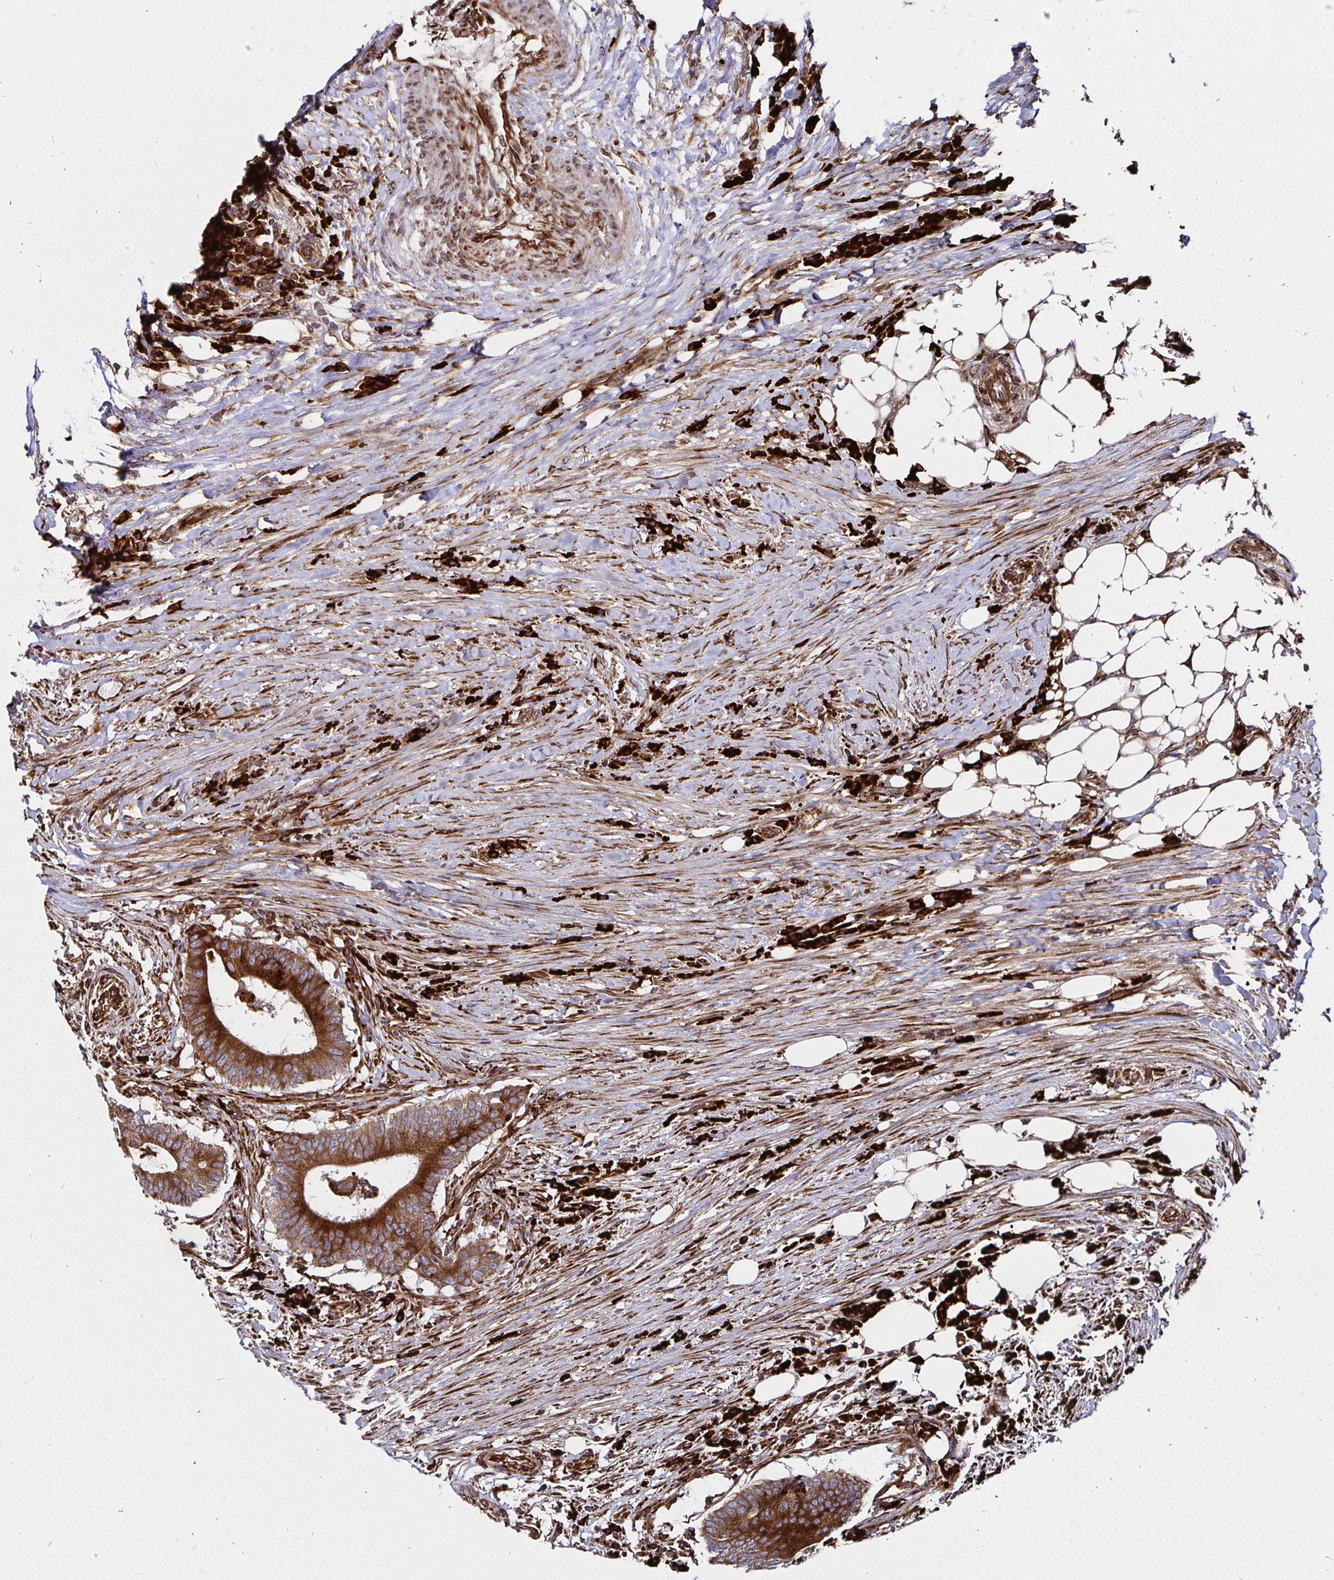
{"staining": {"intensity": "strong", "quantity": ">75%", "location": "cytoplasmic/membranous"}, "tissue": "colorectal cancer", "cell_type": "Tumor cells", "image_type": "cancer", "snomed": [{"axis": "morphology", "description": "Adenocarcinoma, NOS"}, {"axis": "topography", "description": "Colon"}], "caption": "IHC staining of colorectal cancer (adenocarcinoma), which shows high levels of strong cytoplasmic/membranous staining in about >75% of tumor cells indicating strong cytoplasmic/membranous protein positivity. The staining was performed using DAB (3,3'-diaminobenzidine) (brown) for protein detection and nuclei were counterstained in hematoxylin (blue).", "gene": "SMYD3", "patient": {"sex": "female", "age": 43}}